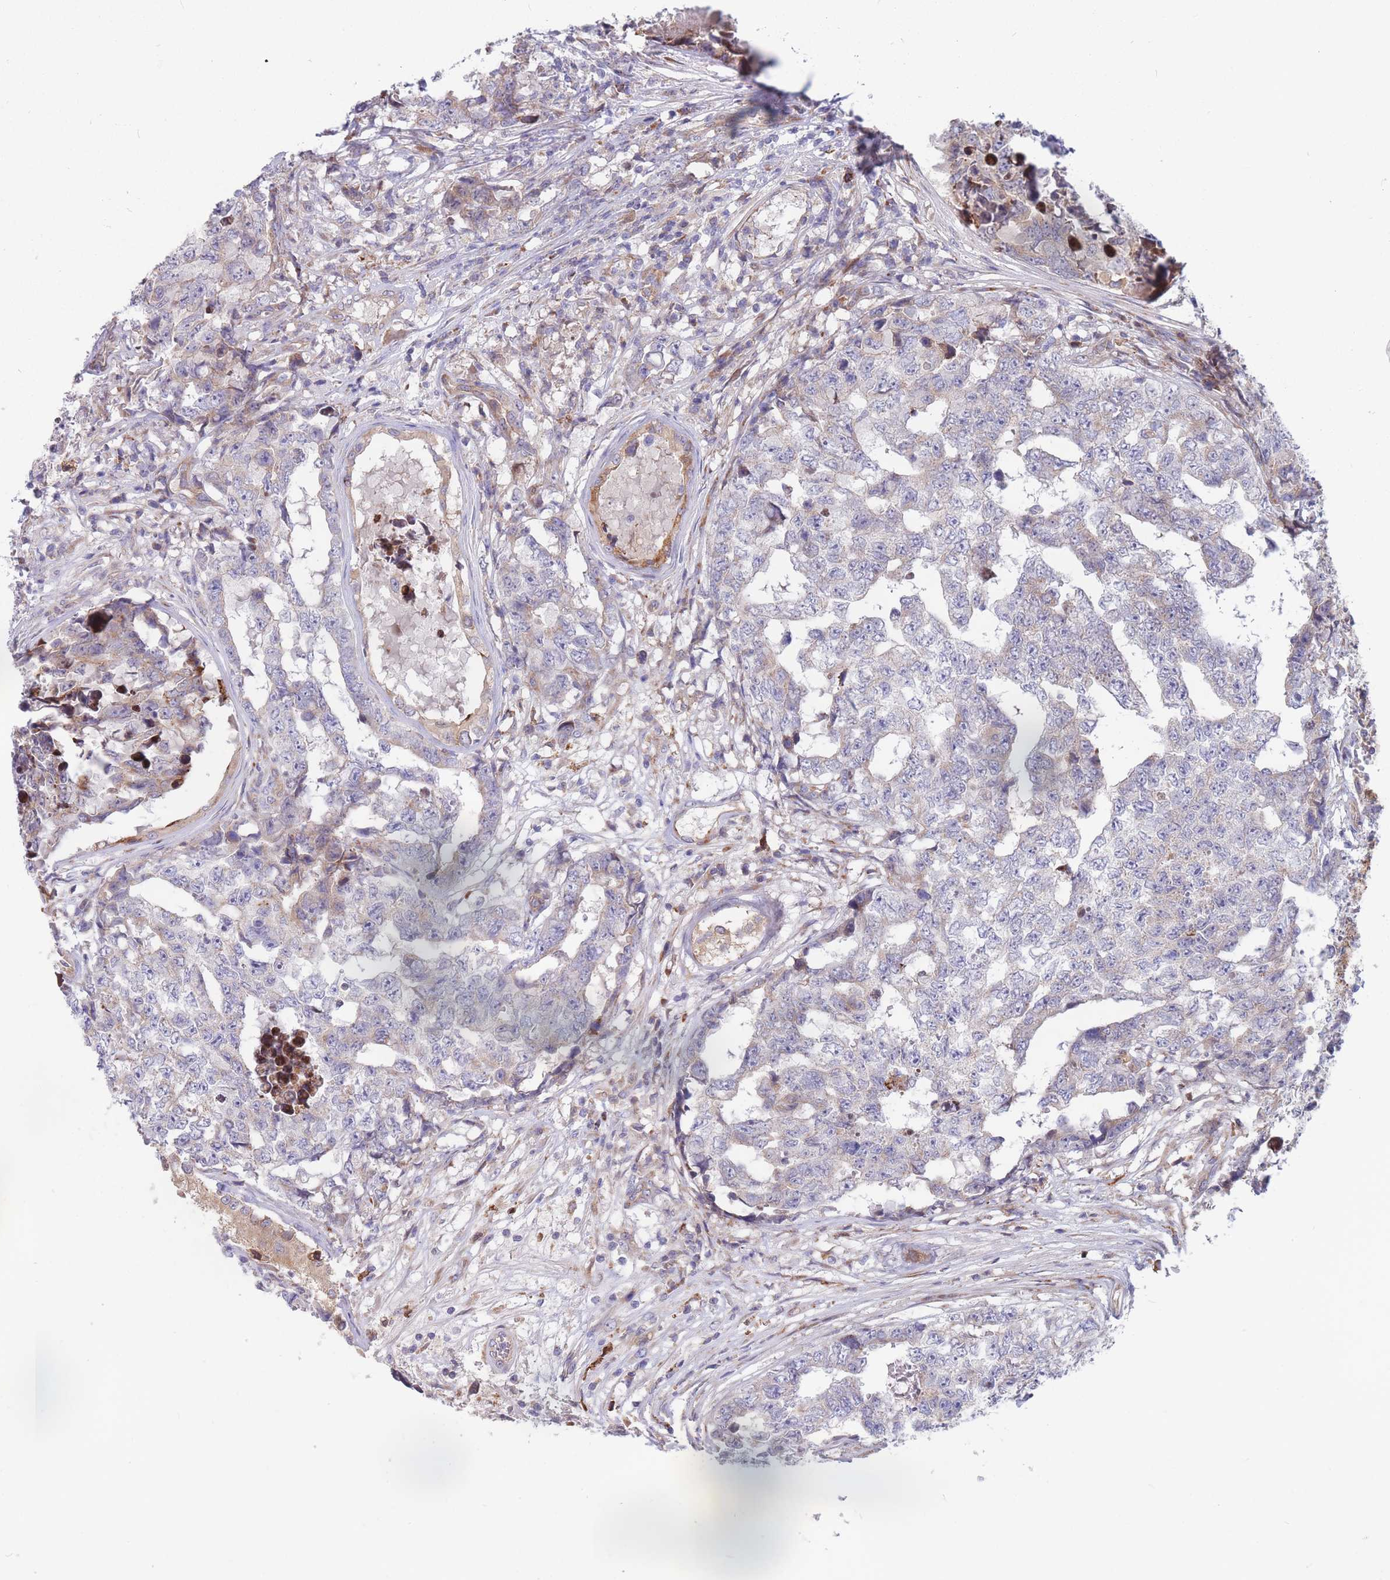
{"staining": {"intensity": "negative", "quantity": "none", "location": "none"}, "tissue": "testis cancer", "cell_type": "Tumor cells", "image_type": "cancer", "snomed": [{"axis": "morphology", "description": "Carcinoma, Embryonal, NOS"}, {"axis": "topography", "description": "Testis"}], "caption": "Tumor cells are negative for brown protein staining in testis cancer (embryonal carcinoma).", "gene": "TMEM131L", "patient": {"sex": "male", "age": 25}}